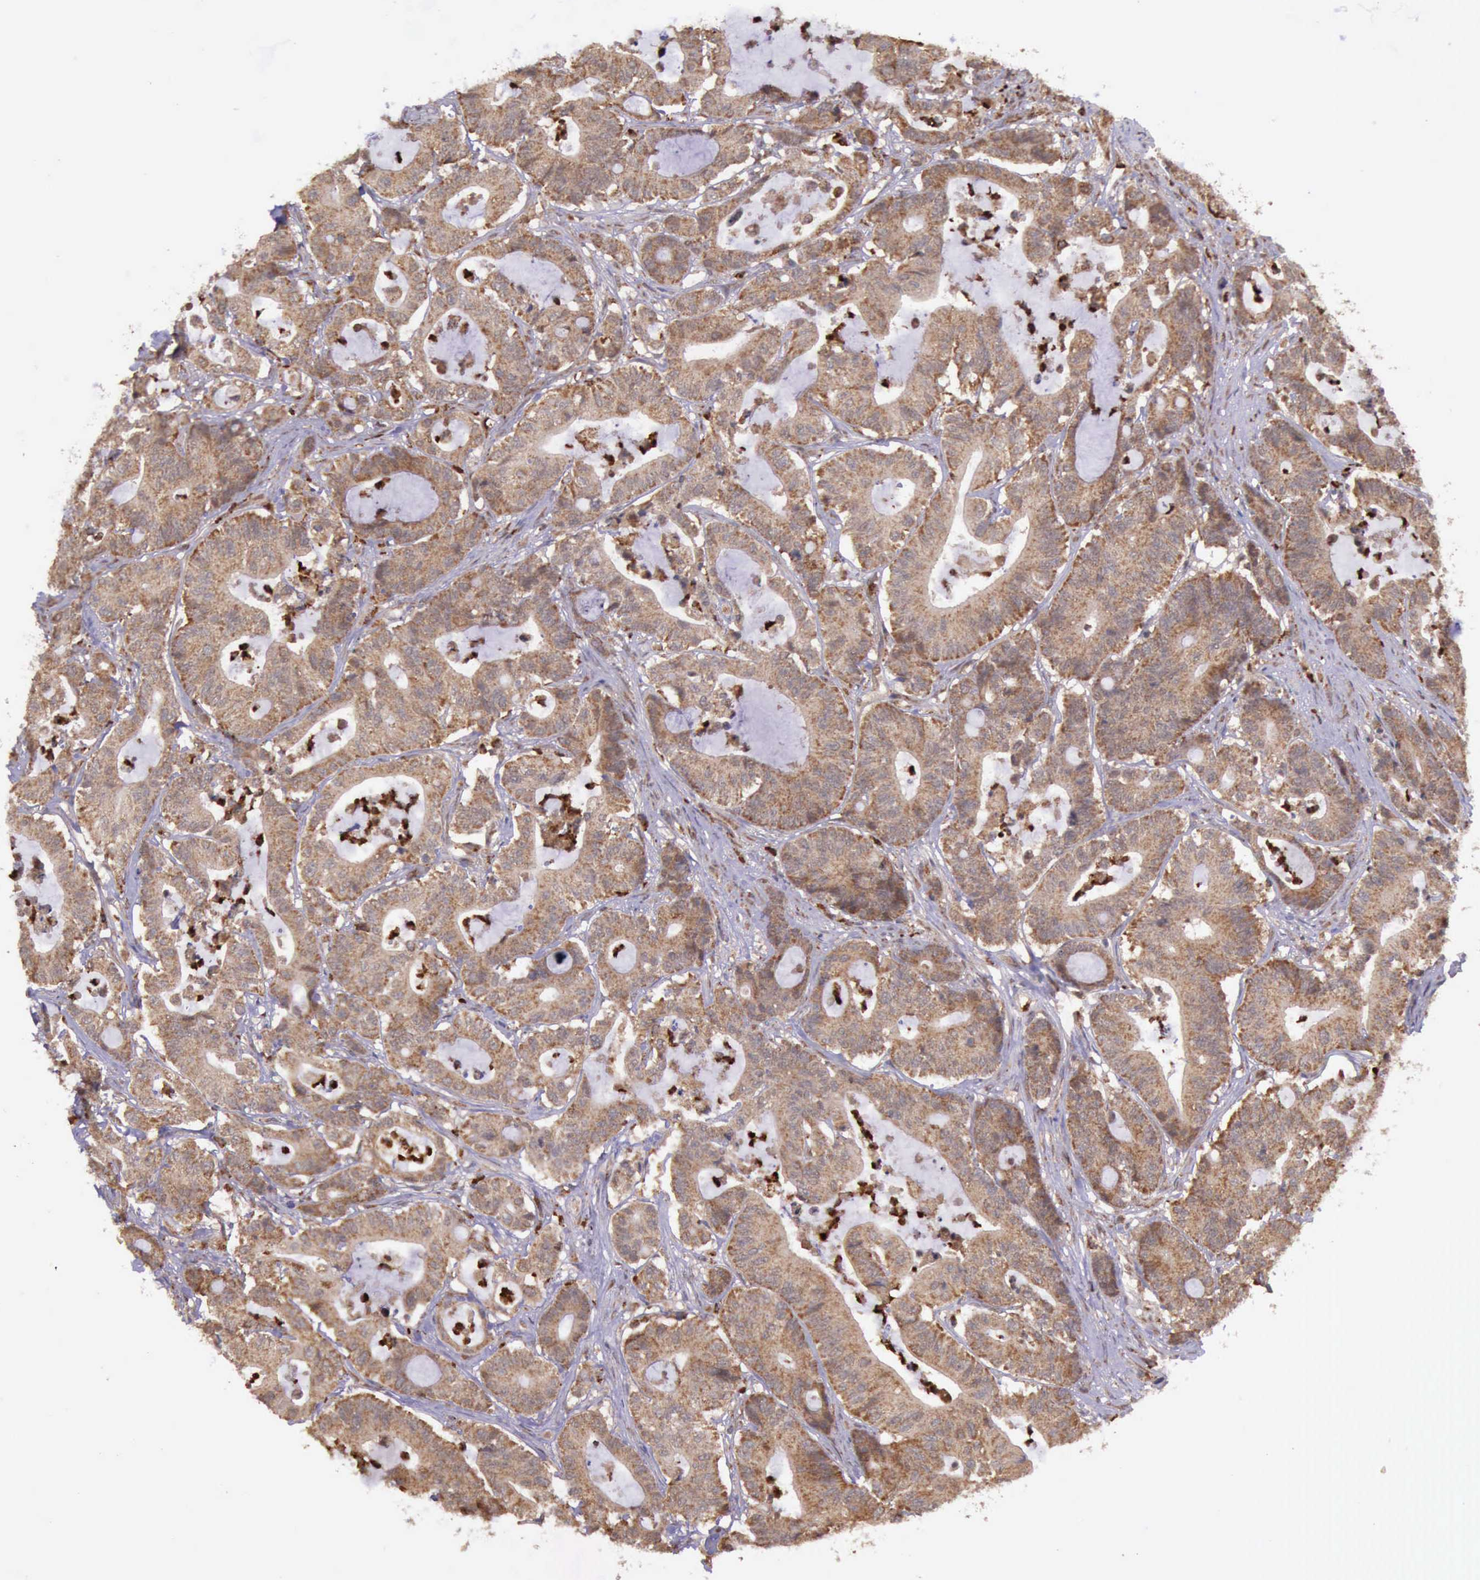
{"staining": {"intensity": "moderate", "quantity": ">75%", "location": "cytoplasmic/membranous"}, "tissue": "colorectal cancer", "cell_type": "Tumor cells", "image_type": "cancer", "snomed": [{"axis": "morphology", "description": "Adenocarcinoma, NOS"}, {"axis": "topography", "description": "Colon"}], "caption": "Moderate cytoplasmic/membranous positivity is present in approximately >75% of tumor cells in adenocarcinoma (colorectal). The staining was performed using DAB (3,3'-diaminobenzidine), with brown indicating positive protein expression. Nuclei are stained blue with hematoxylin.", "gene": "ARMCX3", "patient": {"sex": "female", "age": 84}}